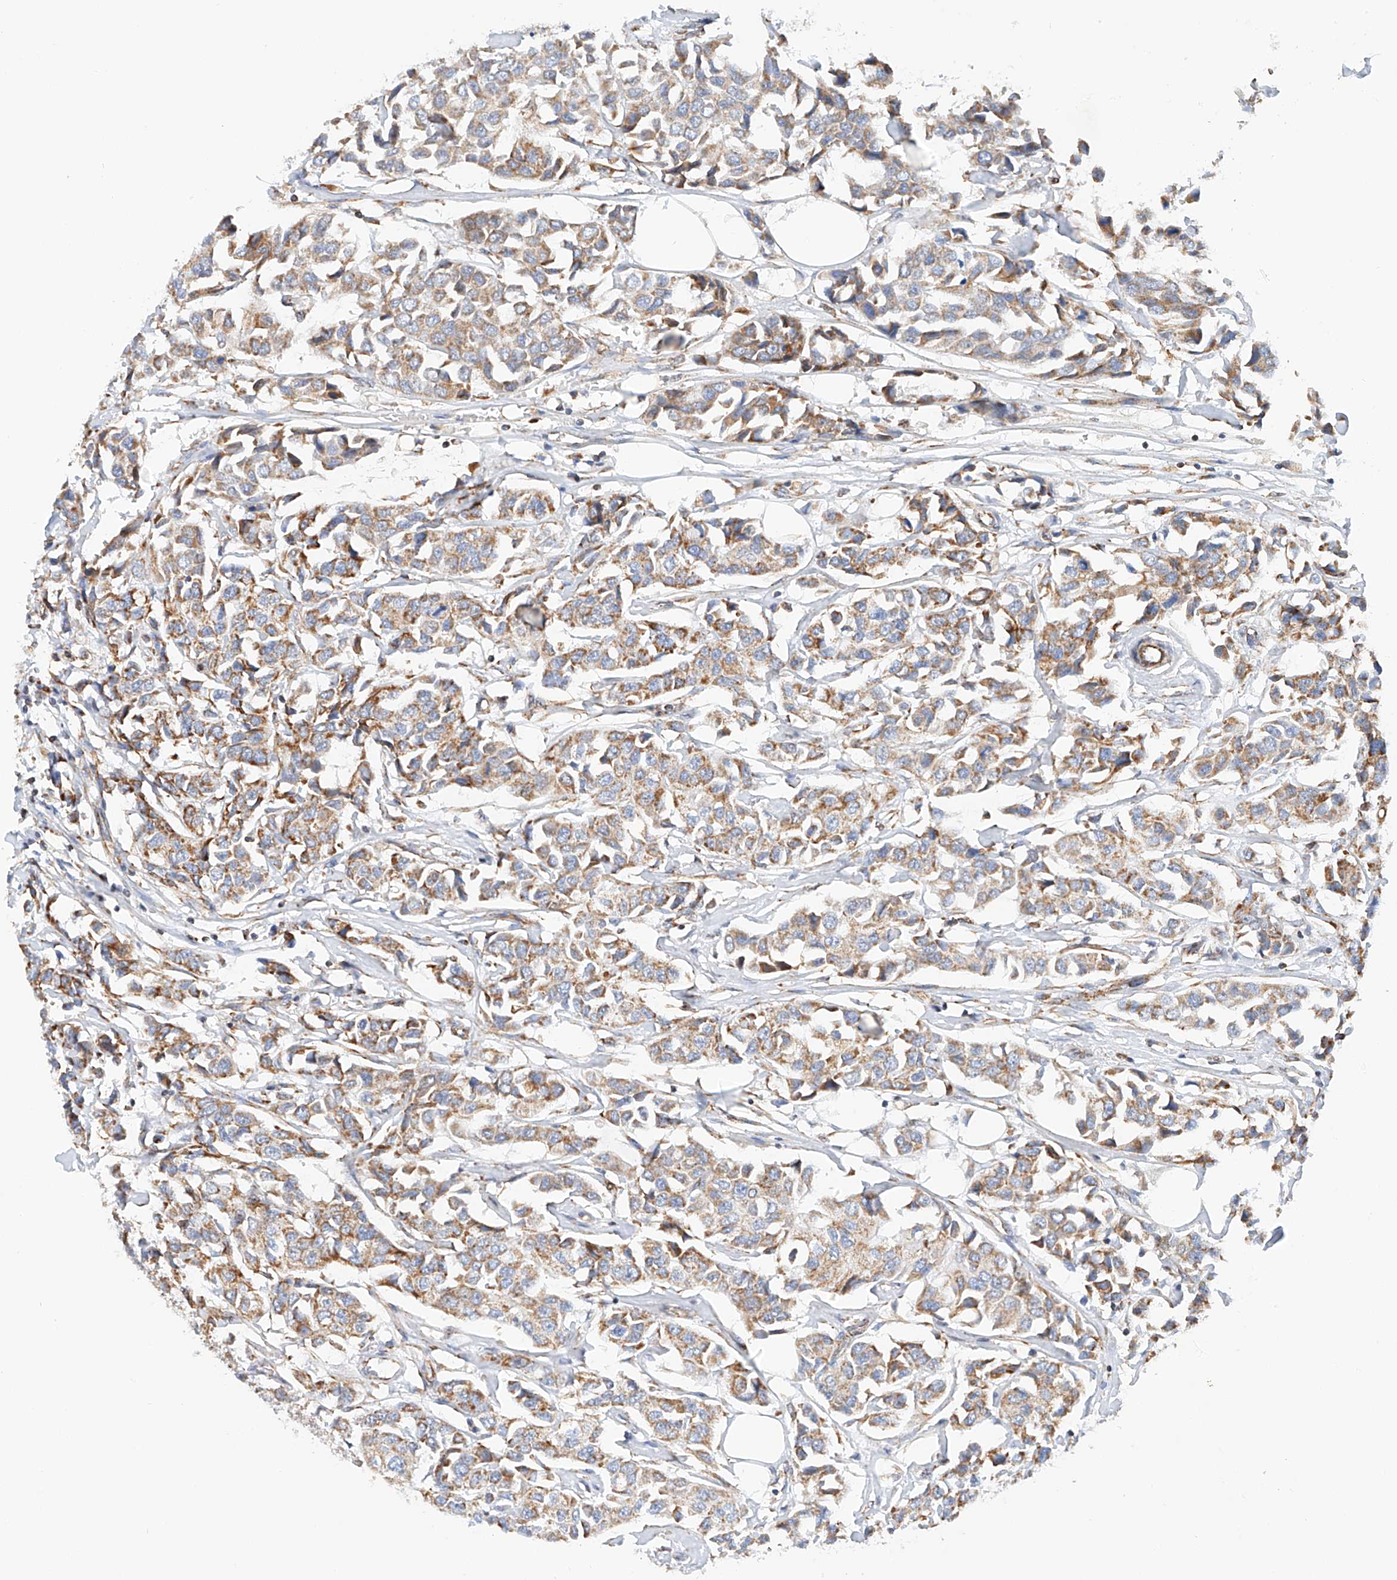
{"staining": {"intensity": "moderate", "quantity": ">75%", "location": "cytoplasmic/membranous"}, "tissue": "breast cancer", "cell_type": "Tumor cells", "image_type": "cancer", "snomed": [{"axis": "morphology", "description": "Duct carcinoma"}, {"axis": "topography", "description": "Breast"}], "caption": "A high-resolution histopathology image shows IHC staining of breast cancer (invasive ductal carcinoma), which exhibits moderate cytoplasmic/membranous expression in approximately >75% of tumor cells.", "gene": "NDUFV3", "patient": {"sex": "female", "age": 80}}